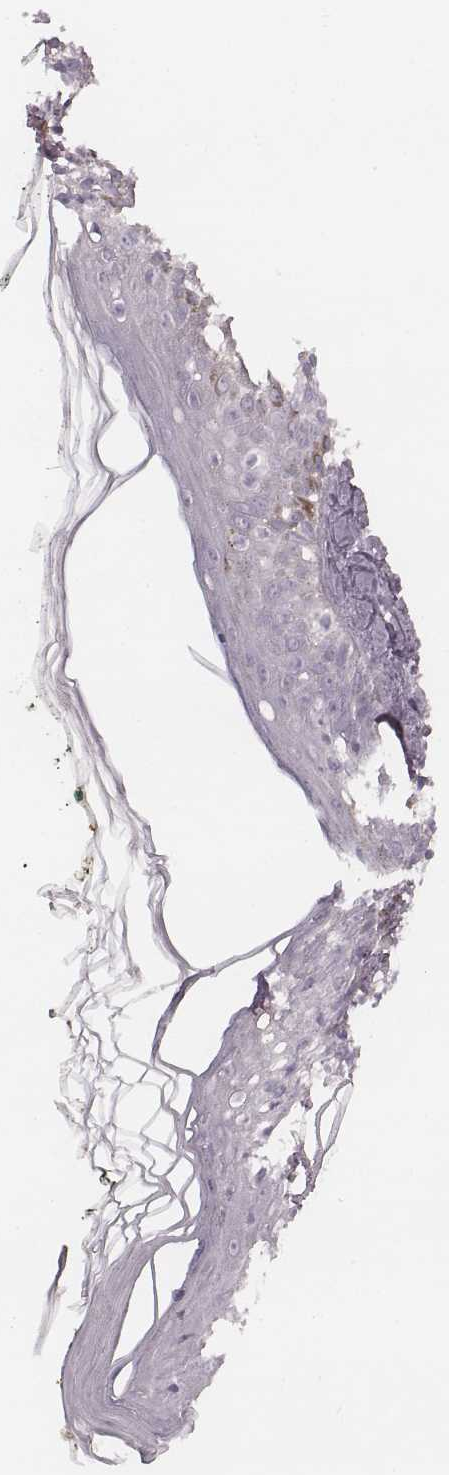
{"staining": {"intensity": "negative", "quantity": "none", "location": "none"}, "tissue": "skin", "cell_type": "Fibroblasts", "image_type": "normal", "snomed": [{"axis": "morphology", "description": "Normal tissue, NOS"}, {"axis": "topography", "description": "Skin"}], "caption": "Skin stained for a protein using IHC exhibits no positivity fibroblasts.", "gene": "ENSG00000285837", "patient": {"sex": "male", "age": 76}}